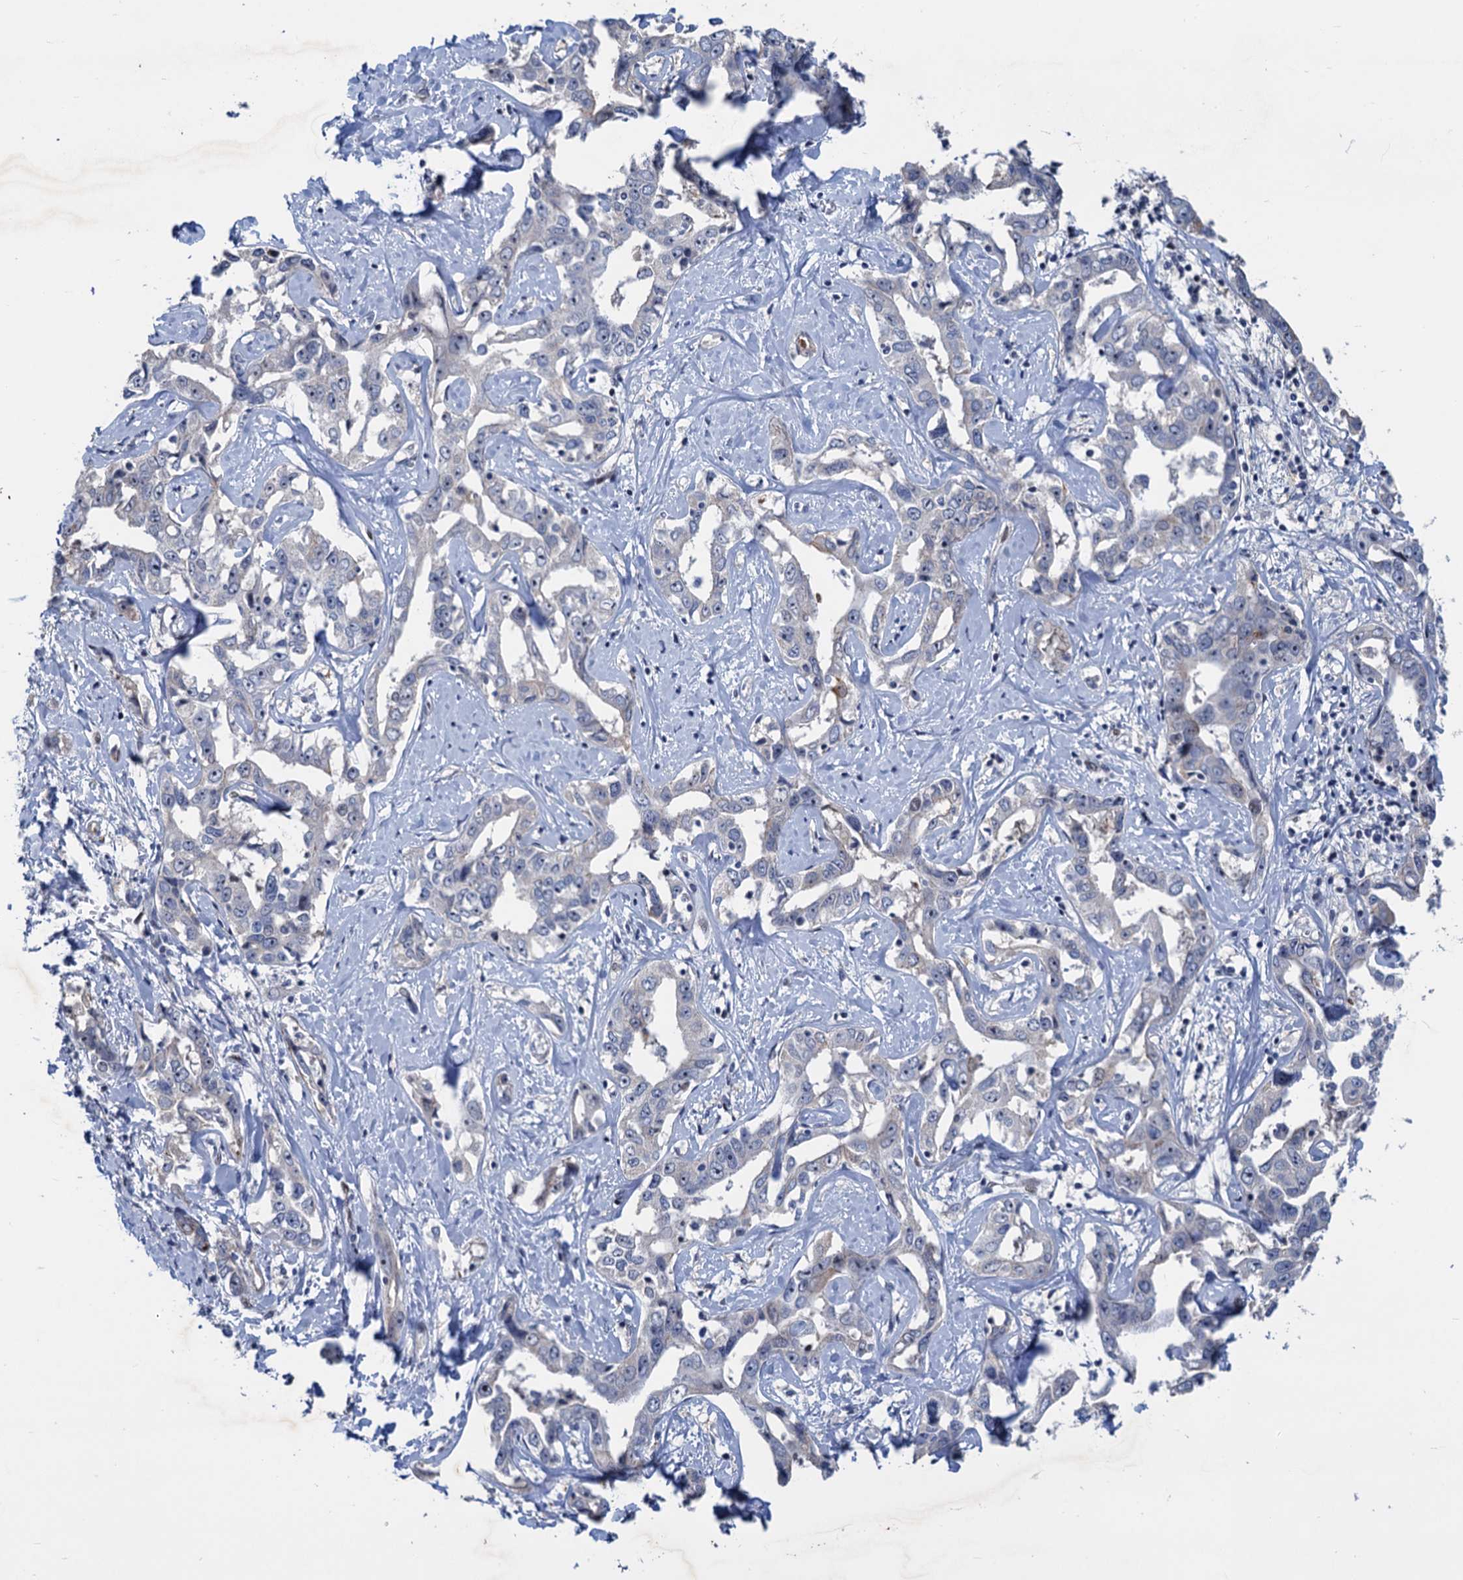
{"staining": {"intensity": "negative", "quantity": "none", "location": "none"}, "tissue": "liver cancer", "cell_type": "Tumor cells", "image_type": "cancer", "snomed": [{"axis": "morphology", "description": "Cholangiocarcinoma"}, {"axis": "topography", "description": "Liver"}], "caption": "A high-resolution photomicrograph shows immunohistochemistry (IHC) staining of liver cancer, which shows no significant staining in tumor cells. (IHC, brightfield microscopy, high magnification).", "gene": "ESYT3", "patient": {"sex": "male", "age": 59}}